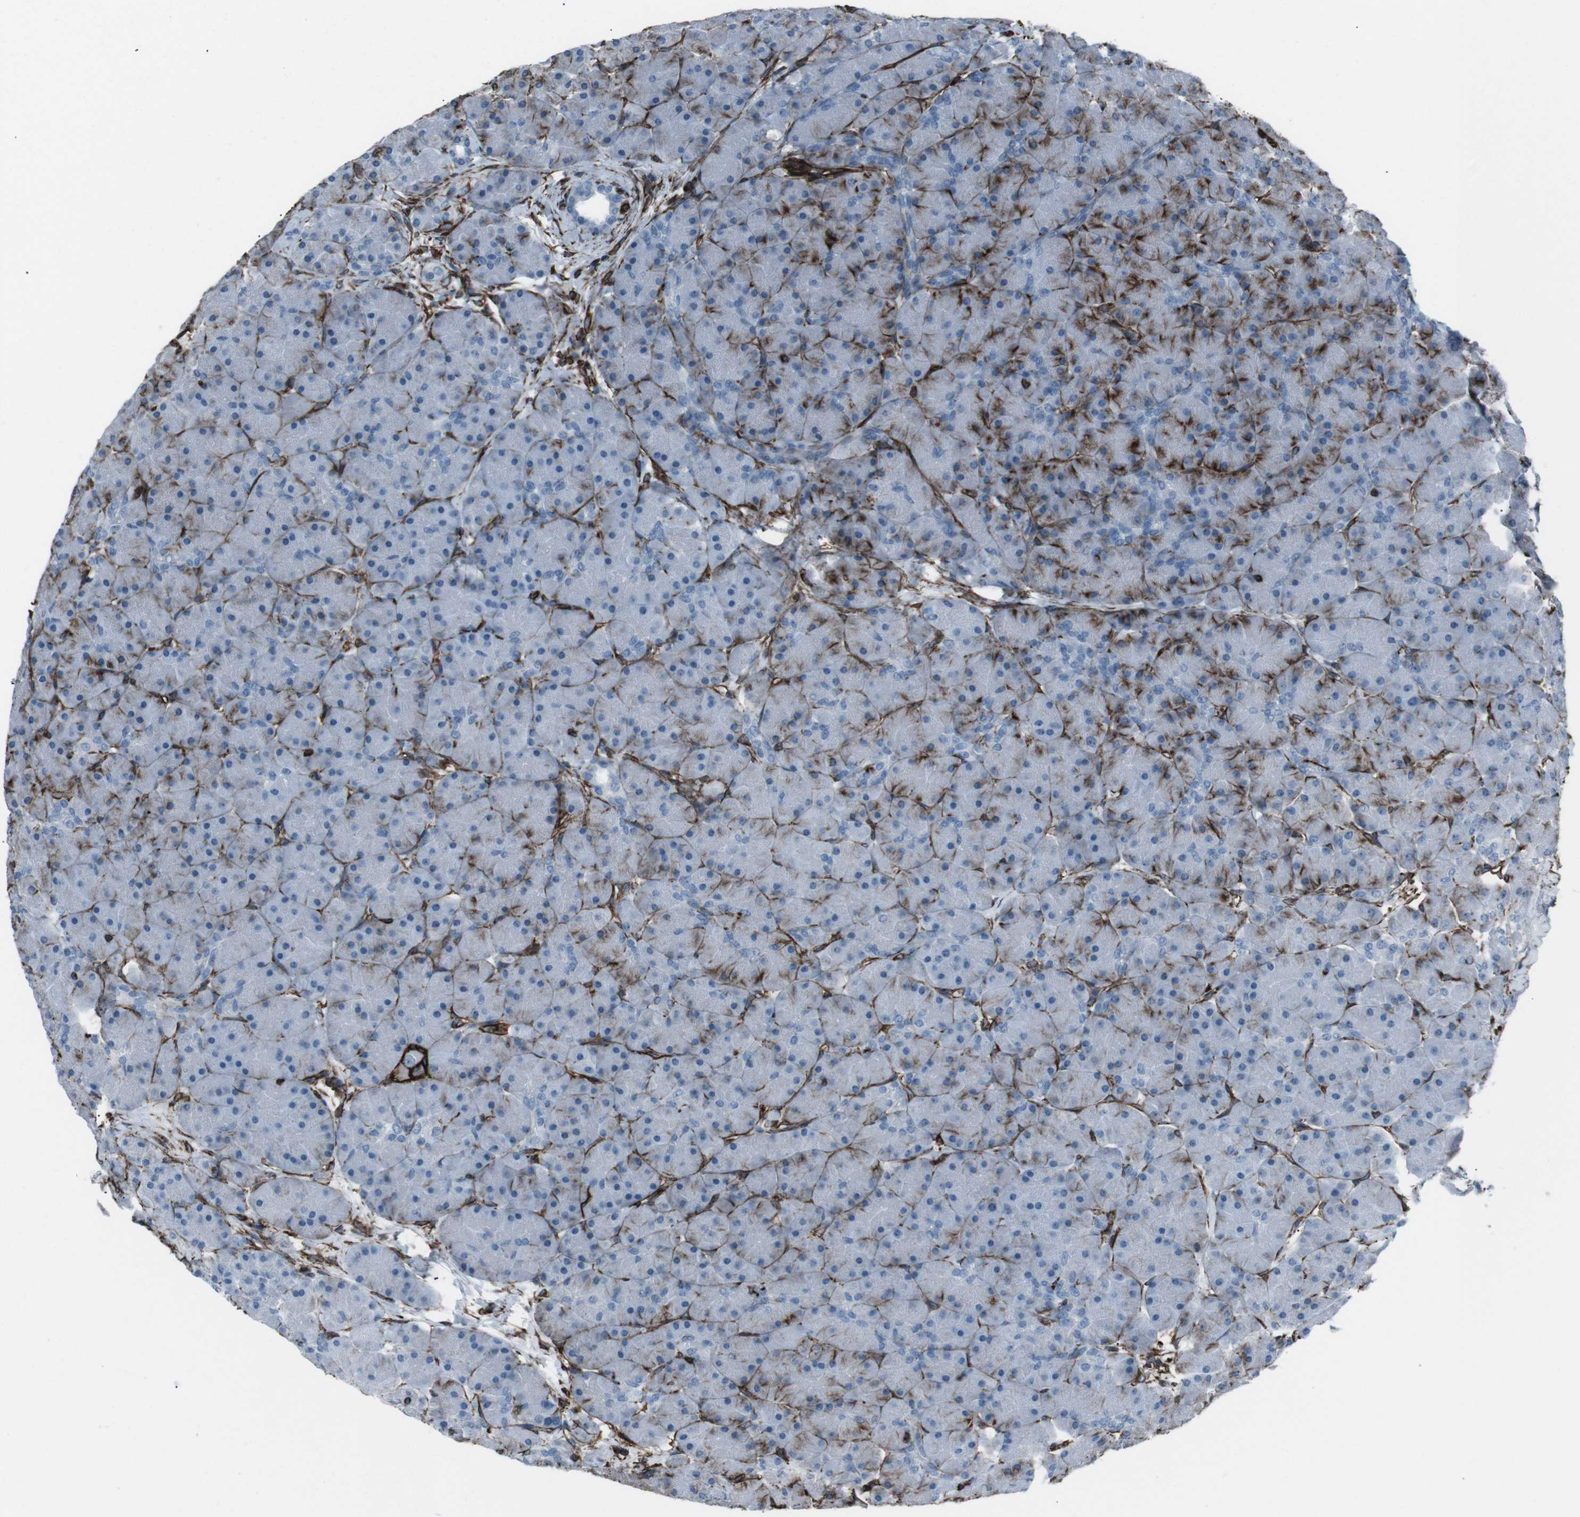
{"staining": {"intensity": "negative", "quantity": "none", "location": "none"}, "tissue": "pancreas", "cell_type": "Exocrine glandular cells", "image_type": "normal", "snomed": [{"axis": "morphology", "description": "Normal tissue, NOS"}, {"axis": "topography", "description": "Pancreas"}], "caption": "A micrograph of pancreas stained for a protein shows no brown staining in exocrine glandular cells.", "gene": "ZDHHC6", "patient": {"sex": "male", "age": 66}}